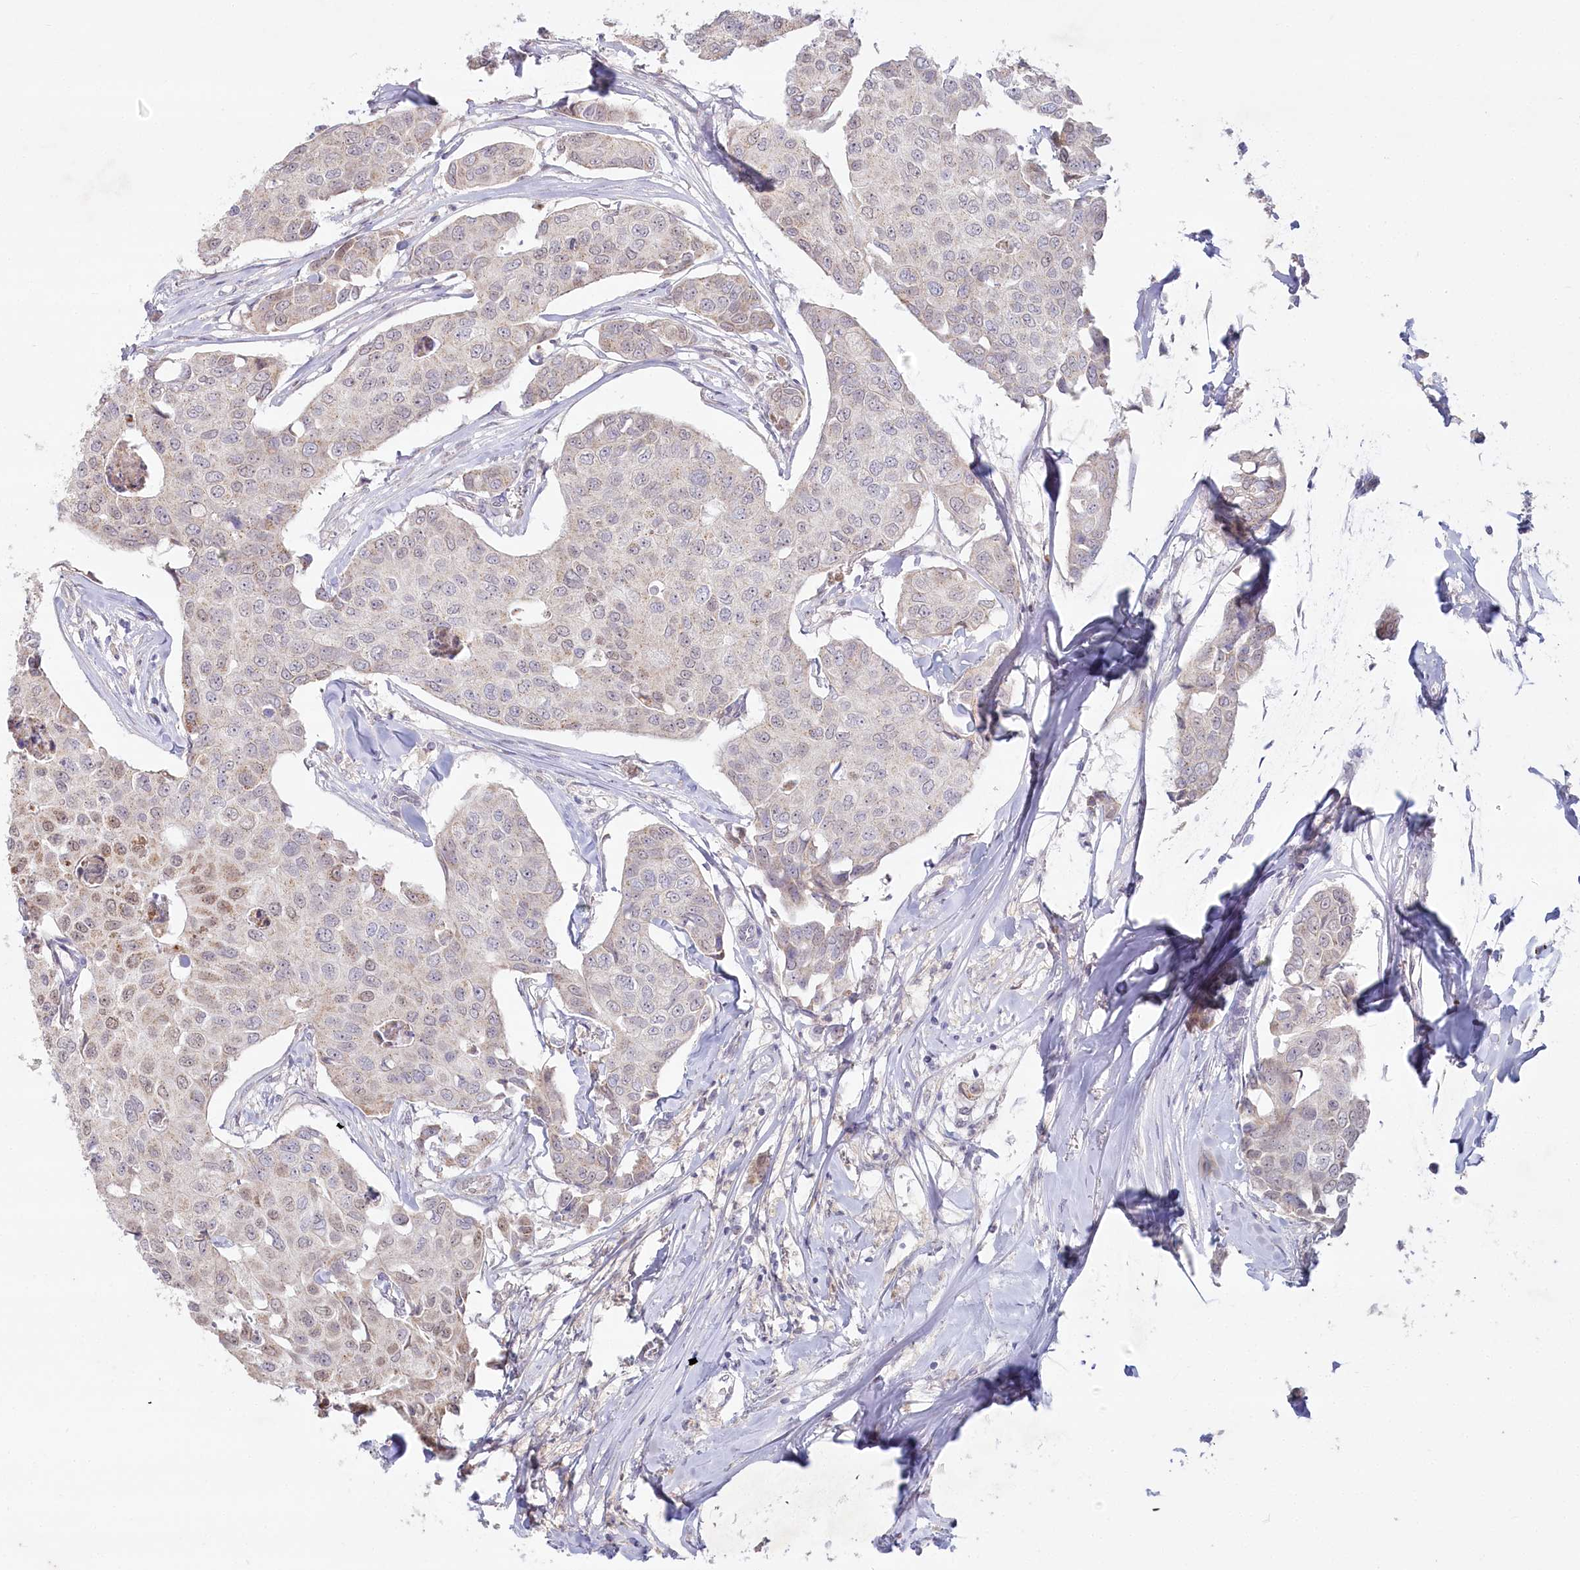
{"staining": {"intensity": "weak", "quantity": "25%-75%", "location": "cytoplasmic/membranous,nuclear"}, "tissue": "breast cancer", "cell_type": "Tumor cells", "image_type": "cancer", "snomed": [{"axis": "morphology", "description": "Duct carcinoma"}, {"axis": "topography", "description": "Breast"}], "caption": "This histopathology image reveals breast cancer (infiltrating ductal carcinoma) stained with immunohistochemistry (IHC) to label a protein in brown. The cytoplasmic/membranous and nuclear of tumor cells show weak positivity for the protein. Nuclei are counter-stained blue.", "gene": "ABITRAM", "patient": {"sex": "female", "age": 80}}